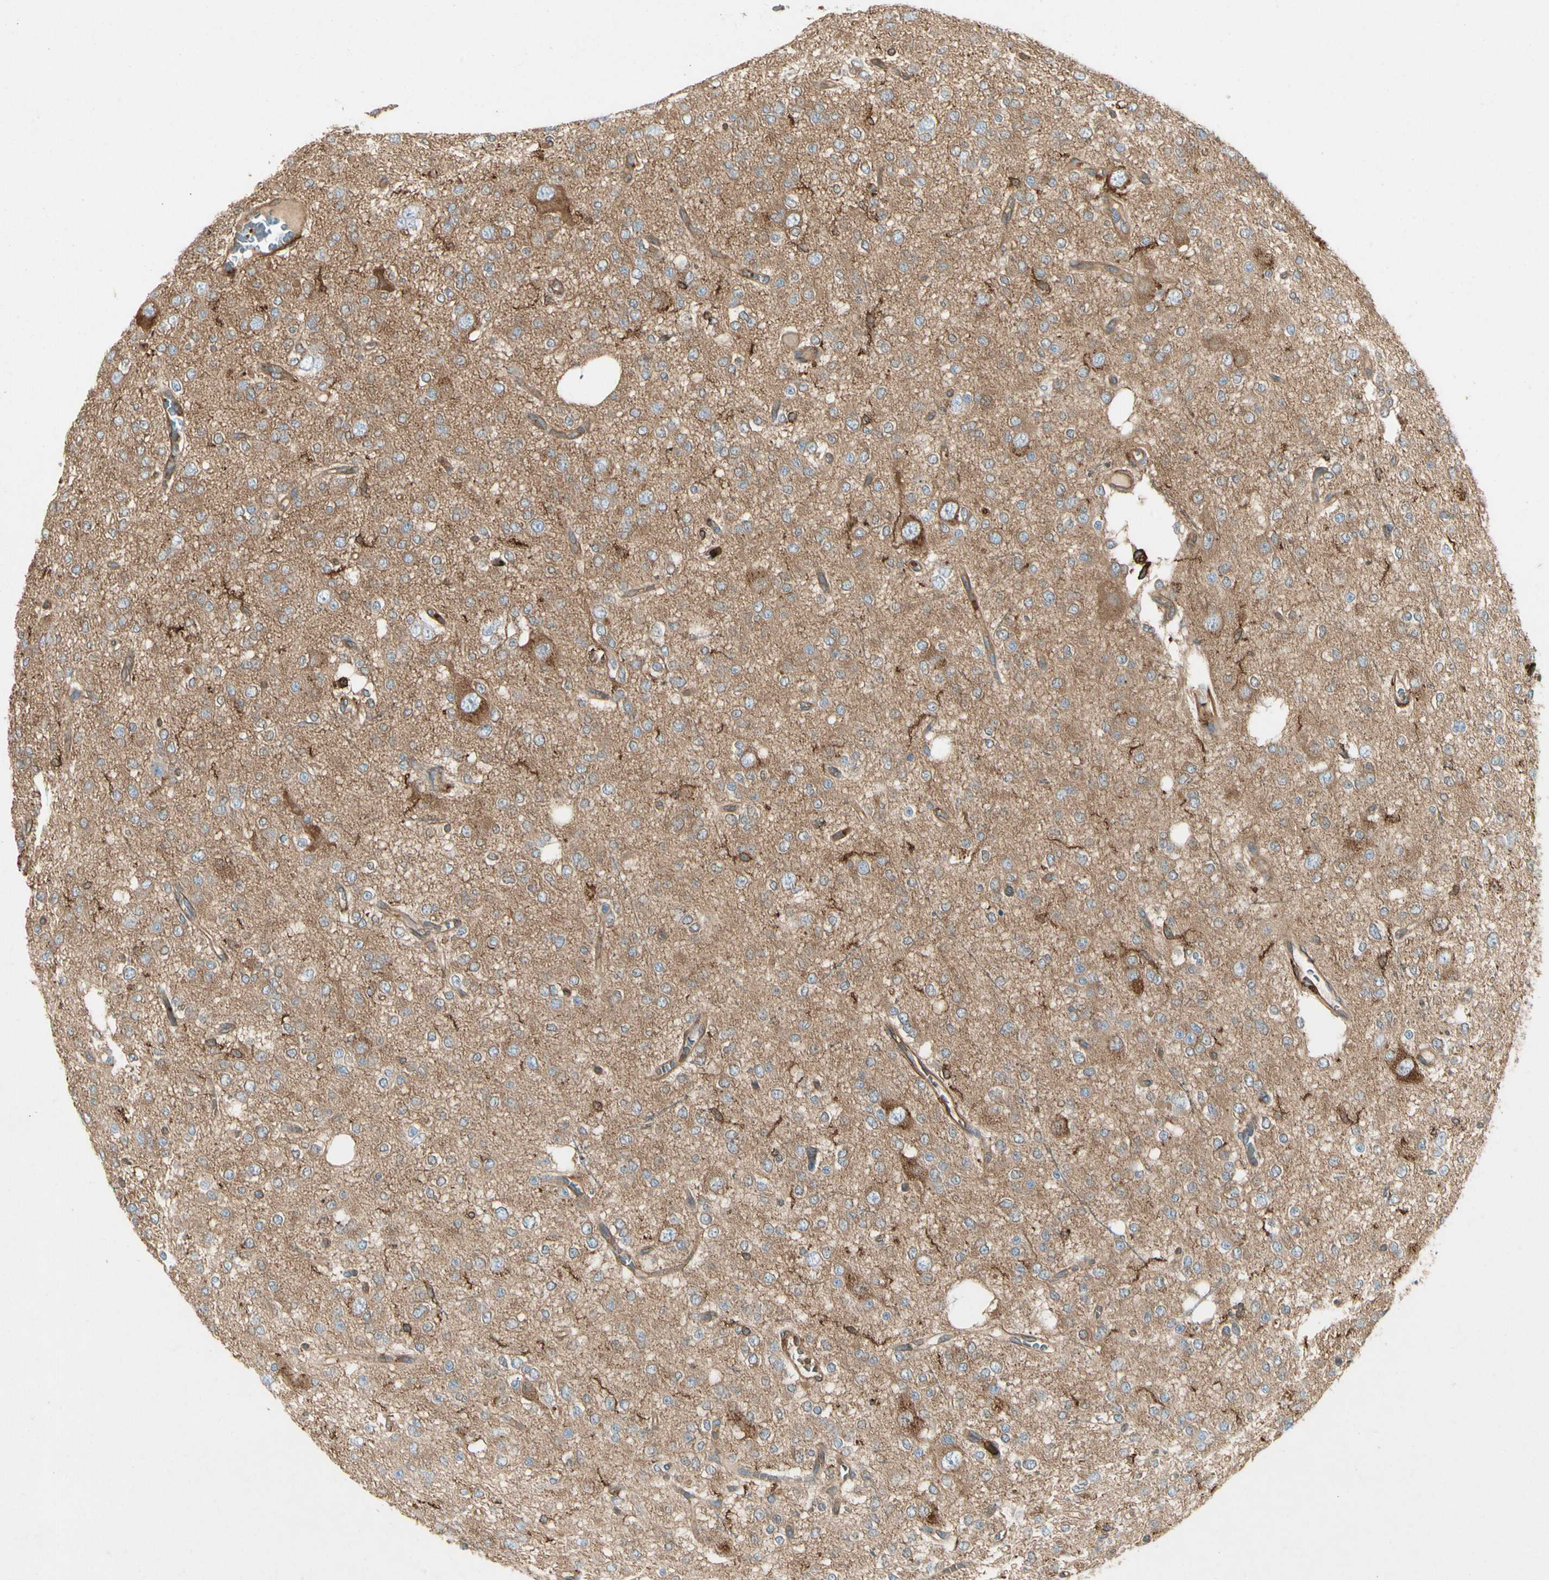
{"staining": {"intensity": "moderate", "quantity": ">75%", "location": "cytoplasmic/membranous"}, "tissue": "glioma", "cell_type": "Tumor cells", "image_type": "cancer", "snomed": [{"axis": "morphology", "description": "Glioma, malignant, Low grade"}, {"axis": "topography", "description": "Brain"}], "caption": "The immunohistochemical stain shows moderate cytoplasmic/membranous positivity in tumor cells of glioma tissue.", "gene": "ARPC2", "patient": {"sex": "male", "age": 38}}